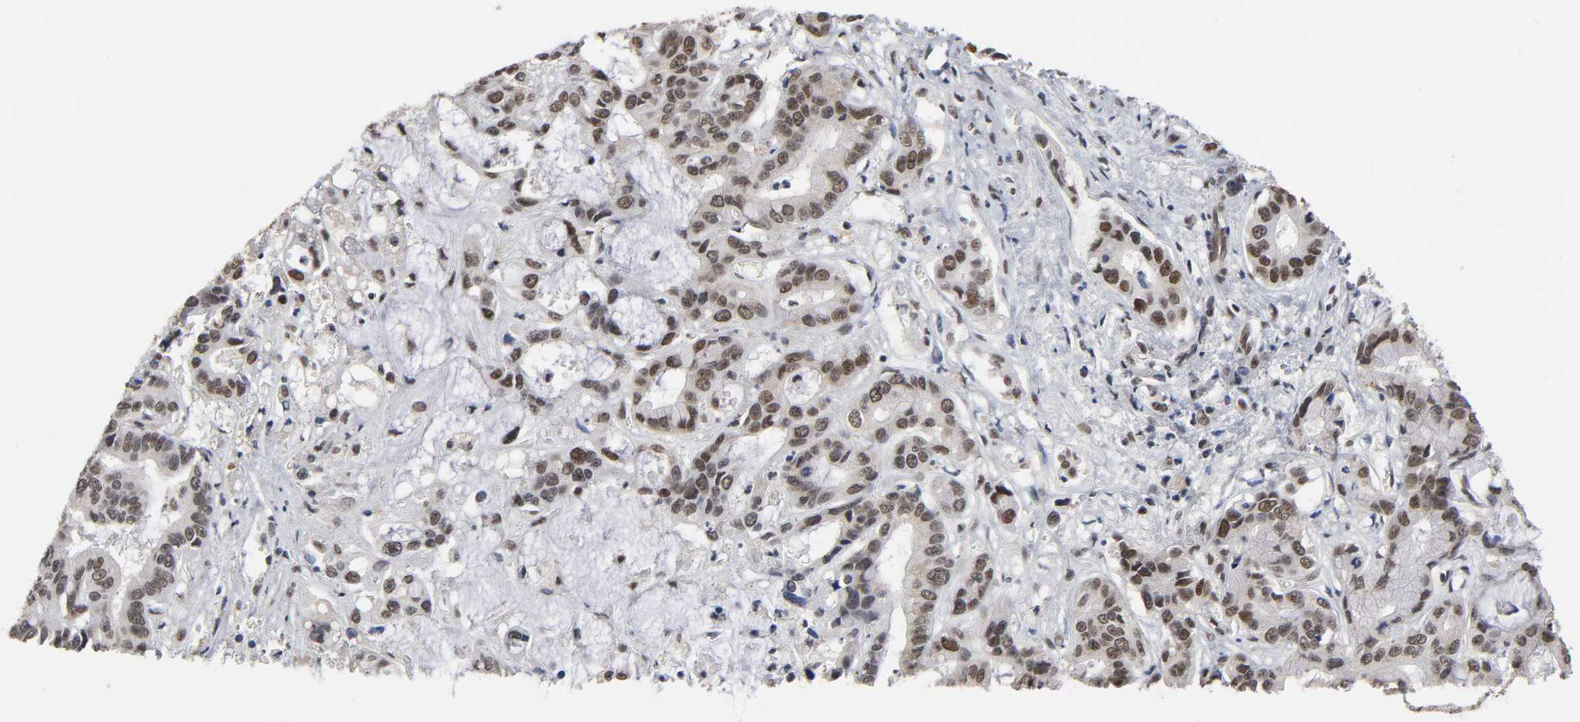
{"staining": {"intensity": "moderate", "quantity": ">75%", "location": "nuclear"}, "tissue": "liver cancer", "cell_type": "Tumor cells", "image_type": "cancer", "snomed": [{"axis": "morphology", "description": "Cholangiocarcinoma"}, {"axis": "topography", "description": "Liver"}], "caption": "This micrograph shows liver cancer (cholangiocarcinoma) stained with immunohistochemistry (IHC) to label a protein in brown. The nuclear of tumor cells show moderate positivity for the protein. Nuclei are counter-stained blue.", "gene": "TRIM33", "patient": {"sex": "female", "age": 65}}